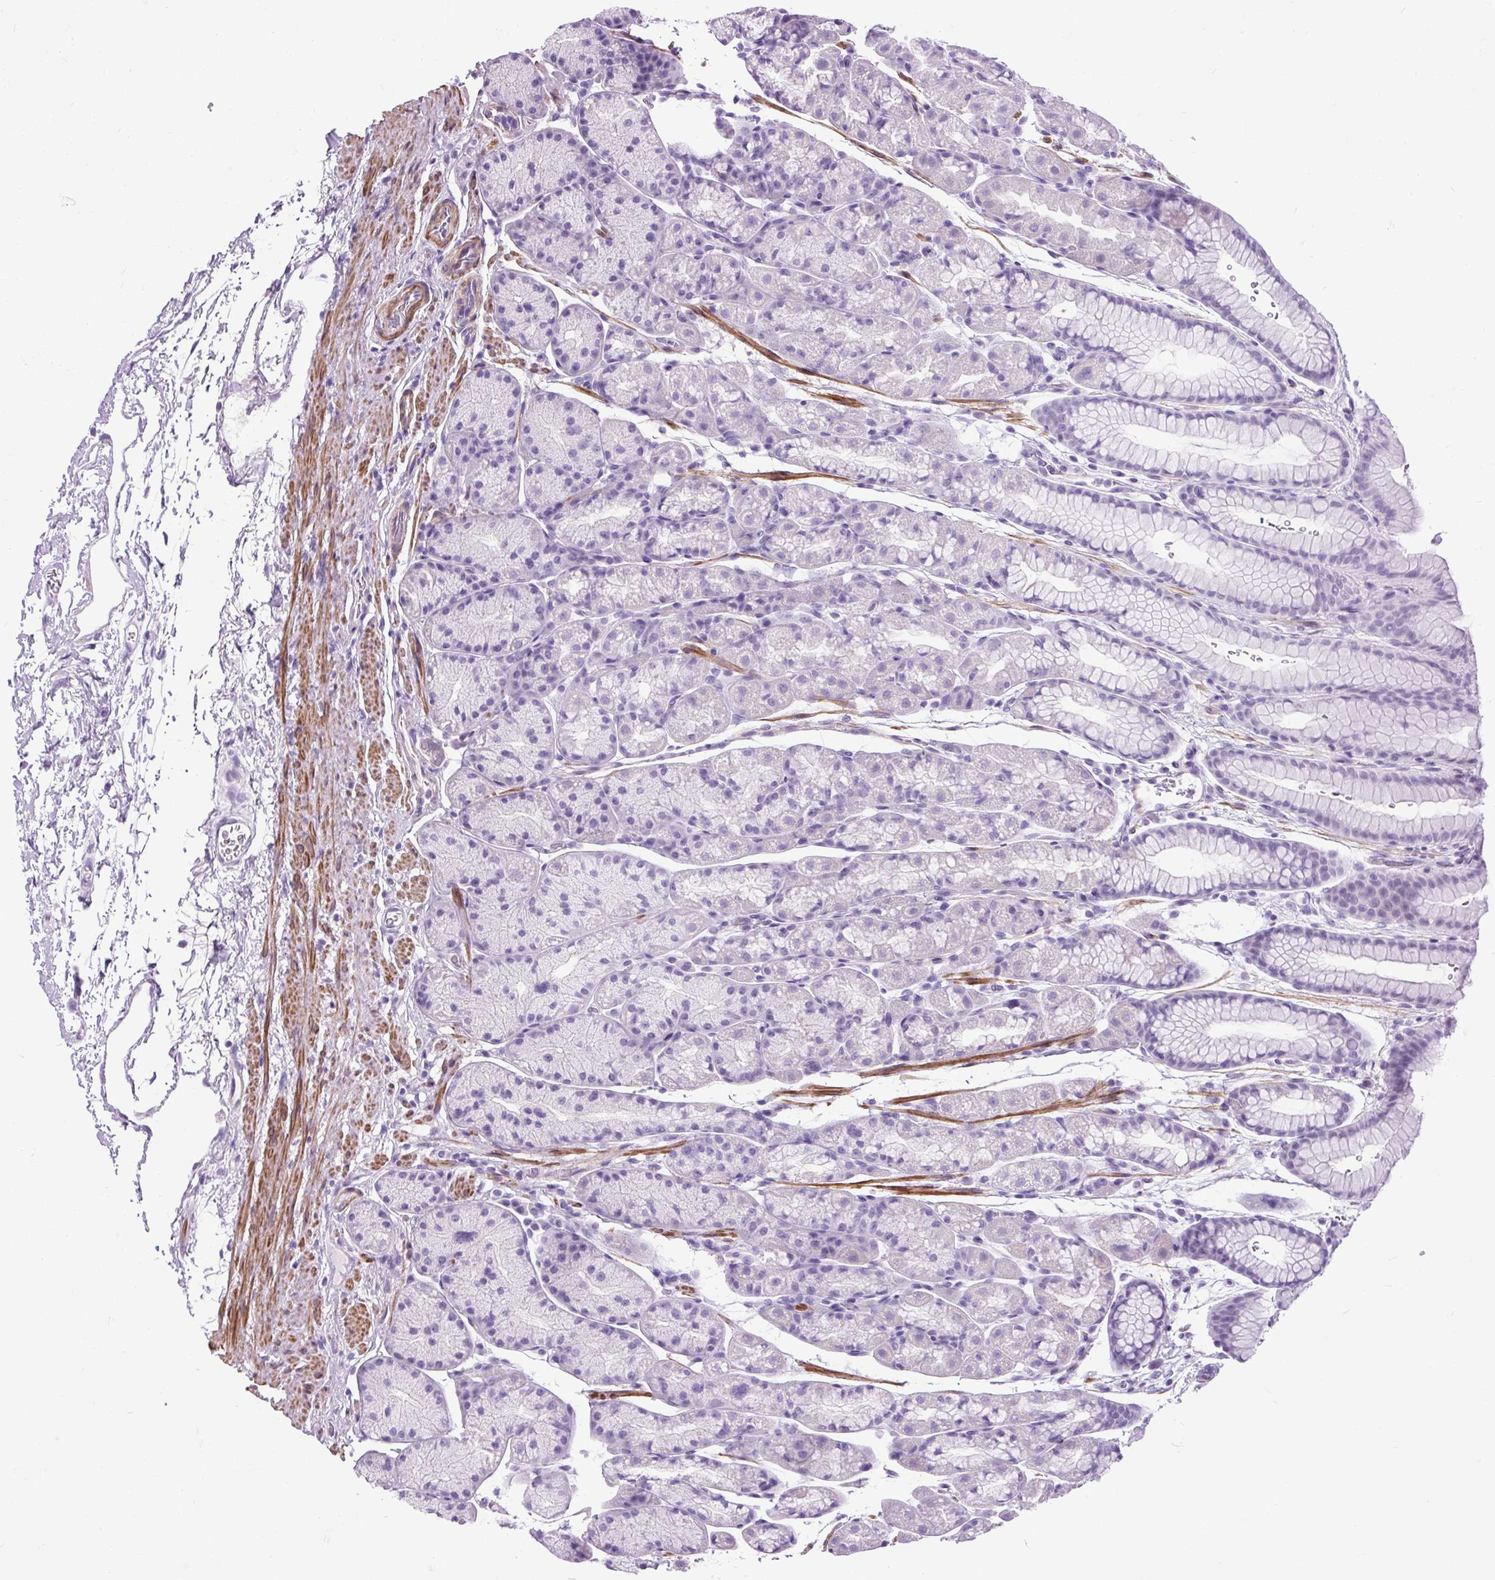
{"staining": {"intensity": "negative", "quantity": "none", "location": "none"}, "tissue": "stomach", "cell_type": "Glandular cells", "image_type": "normal", "snomed": [{"axis": "morphology", "description": "Normal tissue, NOS"}, {"axis": "topography", "description": "Stomach, lower"}], "caption": "Glandular cells are negative for brown protein staining in unremarkable stomach. The staining is performed using DAB (3,3'-diaminobenzidine) brown chromogen with nuclei counter-stained in using hematoxylin.", "gene": "DPP6", "patient": {"sex": "male", "age": 67}}